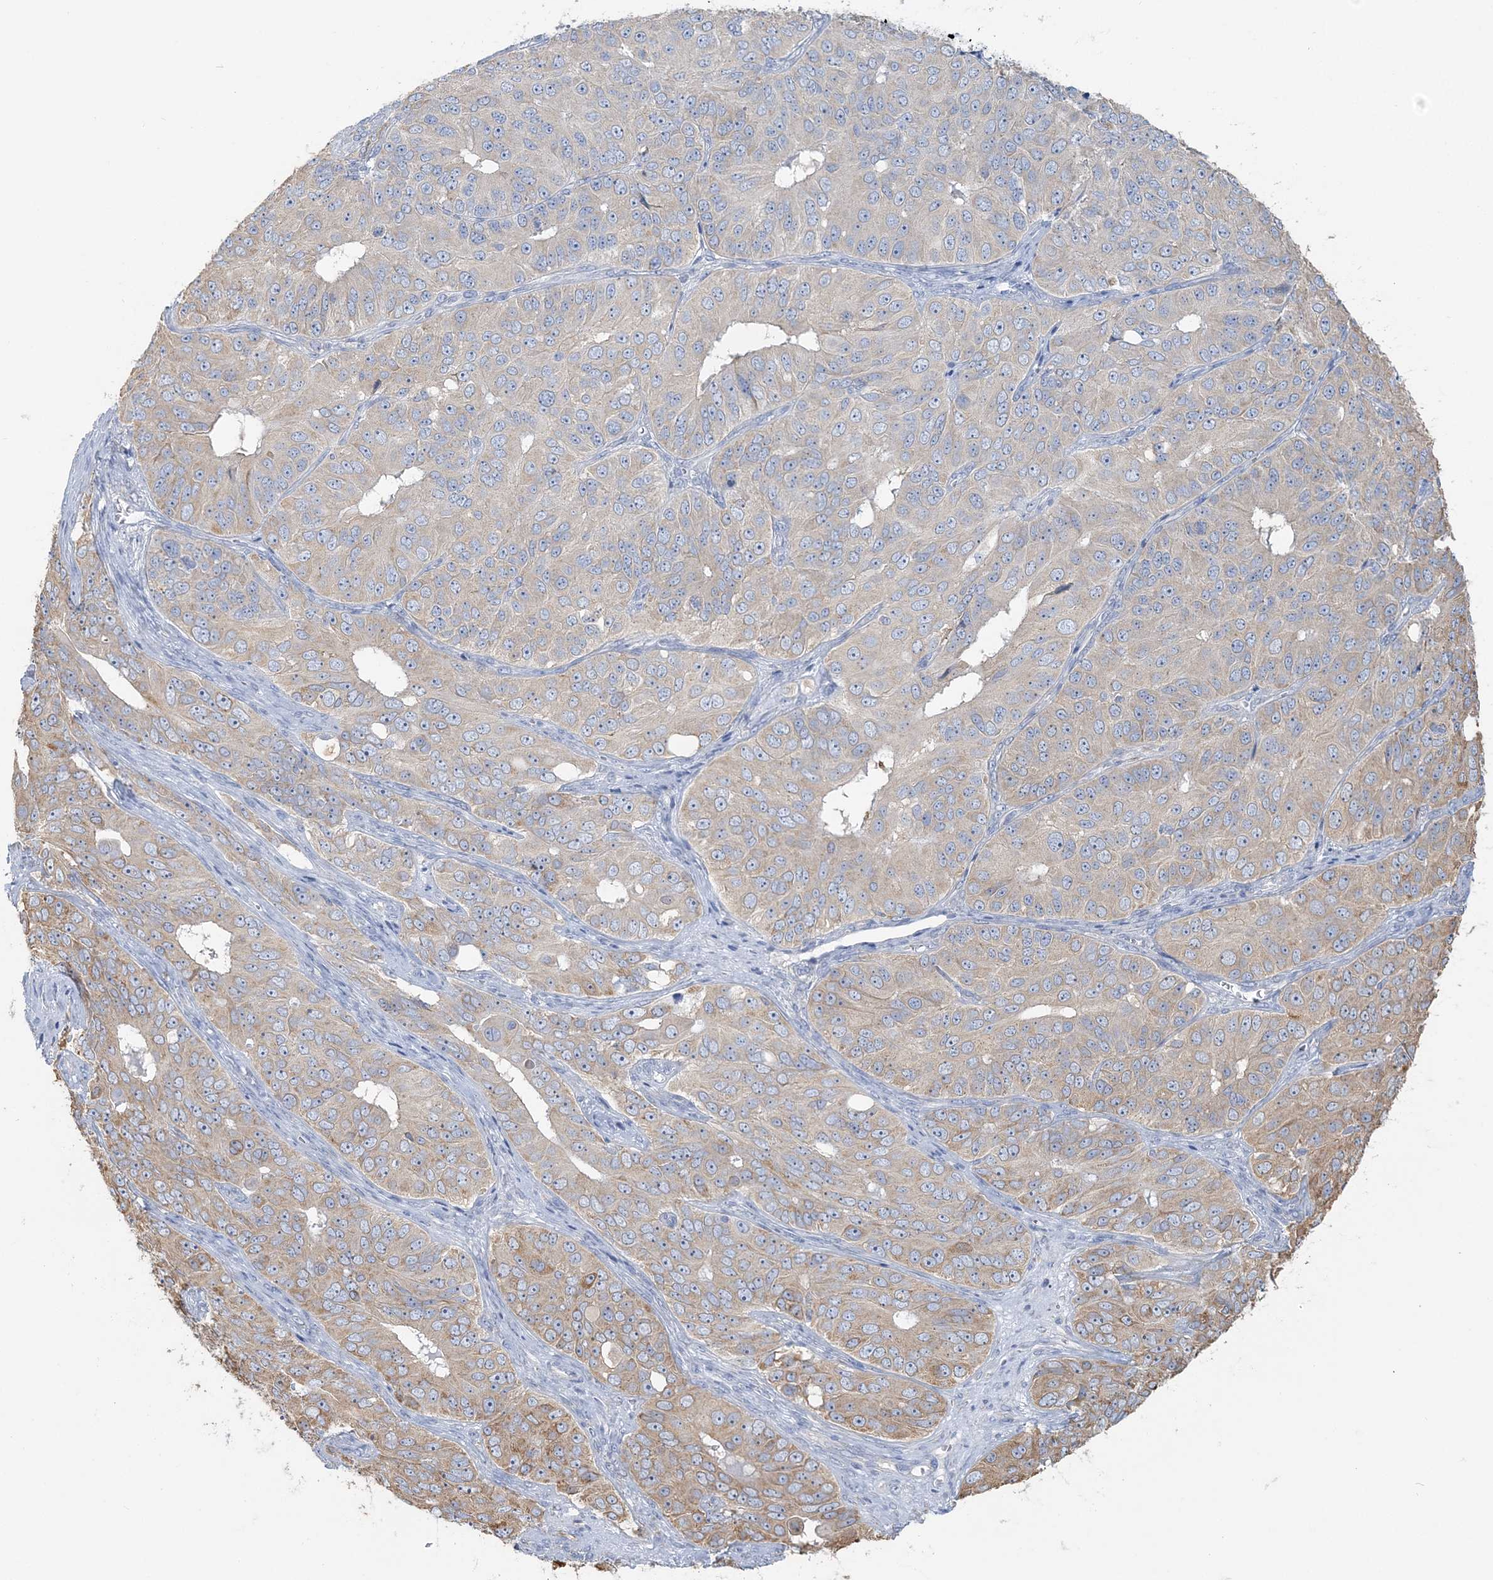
{"staining": {"intensity": "weak", "quantity": "25%-75%", "location": "cytoplasmic/membranous"}, "tissue": "ovarian cancer", "cell_type": "Tumor cells", "image_type": "cancer", "snomed": [{"axis": "morphology", "description": "Carcinoma, endometroid"}, {"axis": "topography", "description": "Ovary"}], "caption": "Immunohistochemical staining of endometroid carcinoma (ovarian) demonstrates weak cytoplasmic/membranous protein expression in about 25%-75% of tumor cells. The staining is performed using DAB brown chromogen to label protein expression. The nuclei are counter-stained blue using hematoxylin.", "gene": "TBC1D5", "patient": {"sex": "female", "age": 51}}